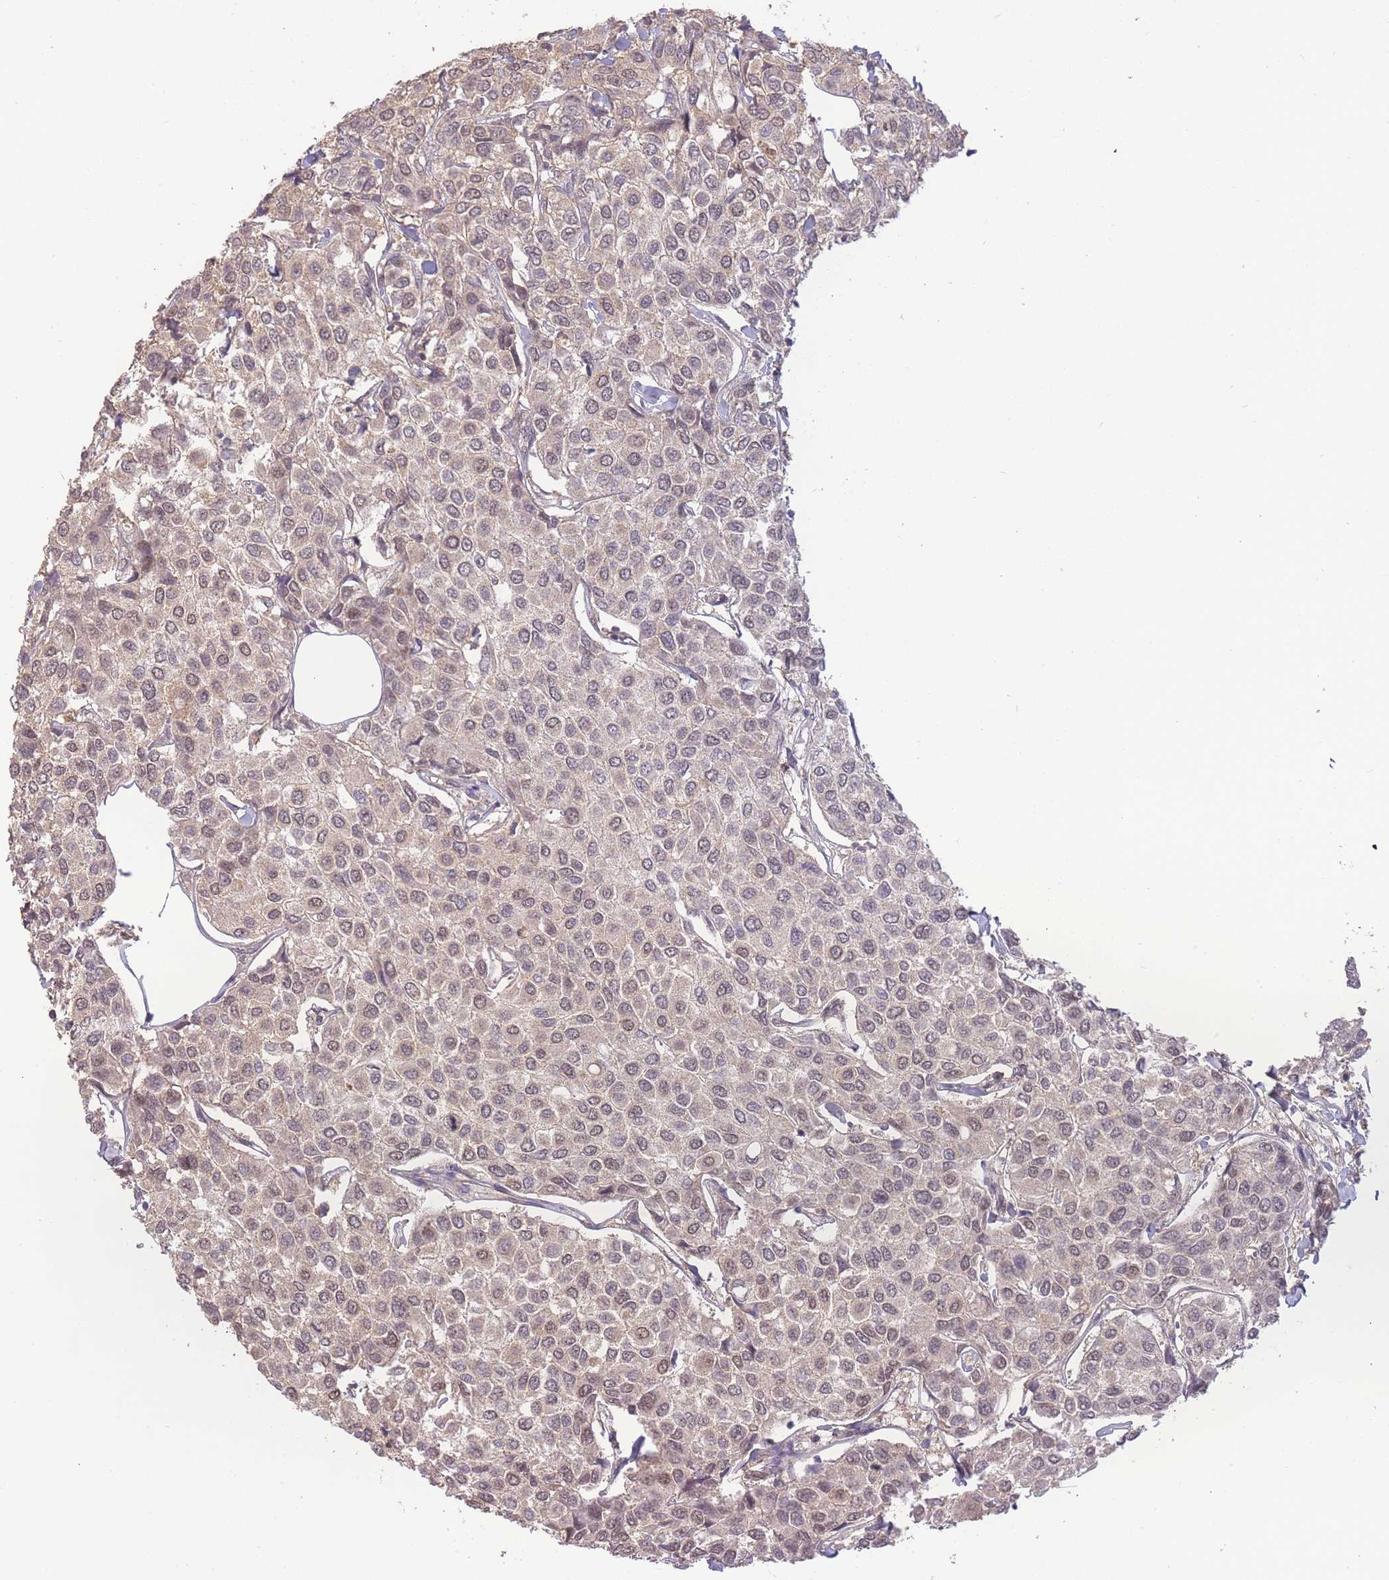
{"staining": {"intensity": "weak", "quantity": ">75%", "location": "nuclear"}, "tissue": "breast cancer", "cell_type": "Tumor cells", "image_type": "cancer", "snomed": [{"axis": "morphology", "description": "Duct carcinoma"}, {"axis": "topography", "description": "Breast"}], "caption": "This is a micrograph of IHC staining of breast cancer (infiltrating ductal carcinoma), which shows weak staining in the nuclear of tumor cells.", "gene": "RNF144B", "patient": {"sex": "female", "age": 55}}